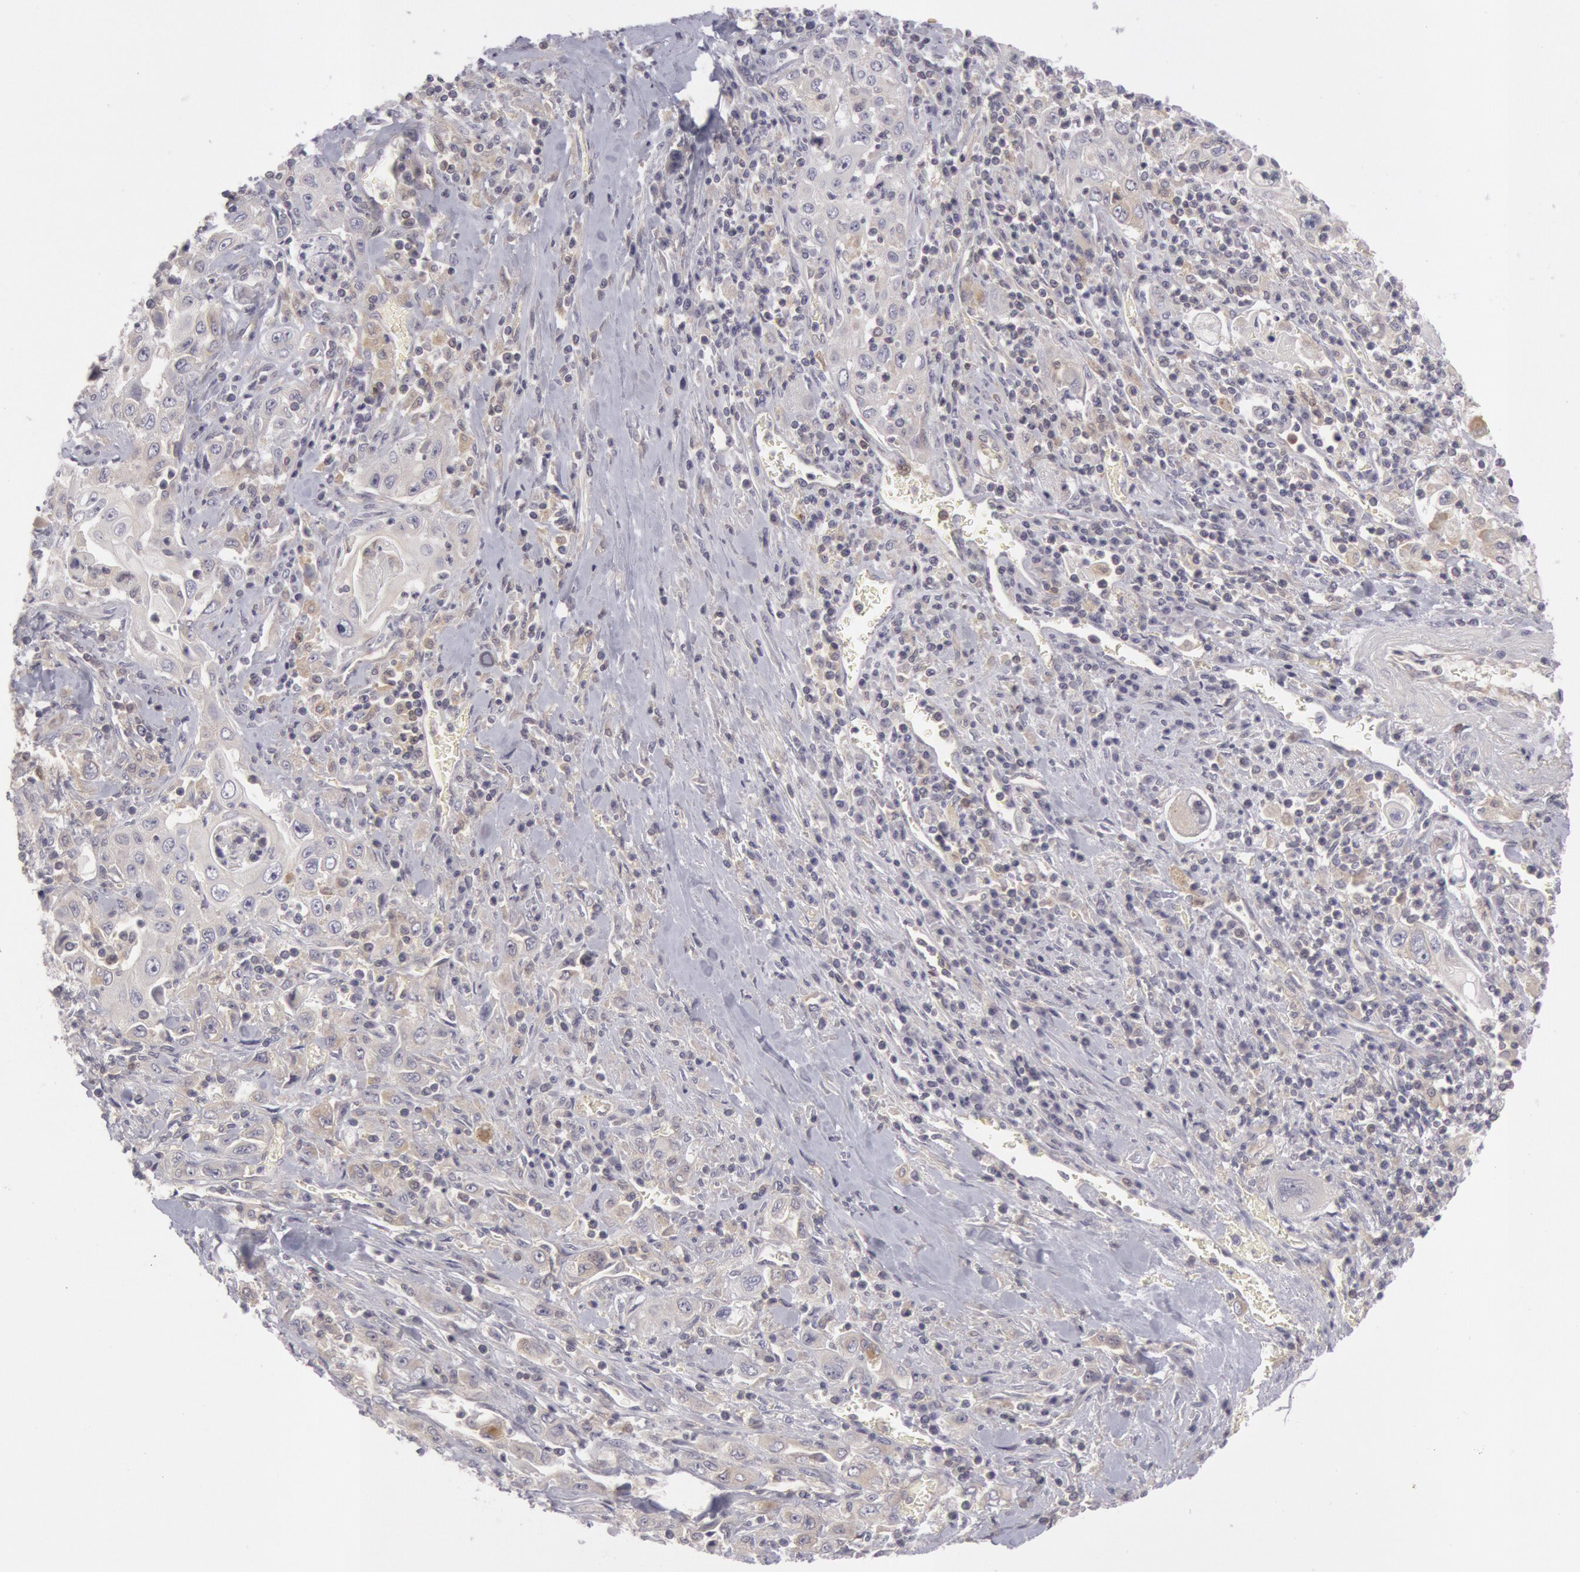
{"staining": {"intensity": "weak", "quantity": "25%-75%", "location": "cytoplasmic/membranous"}, "tissue": "pancreatic cancer", "cell_type": "Tumor cells", "image_type": "cancer", "snomed": [{"axis": "morphology", "description": "Adenocarcinoma, NOS"}, {"axis": "topography", "description": "Pancreas"}], "caption": "Pancreatic adenocarcinoma stained for a protein reveals weak cytoplasmic/membranous positivity in tumor cells.", "gene": "IKBKB", "patient": {"sex": "male", "age": 70}}